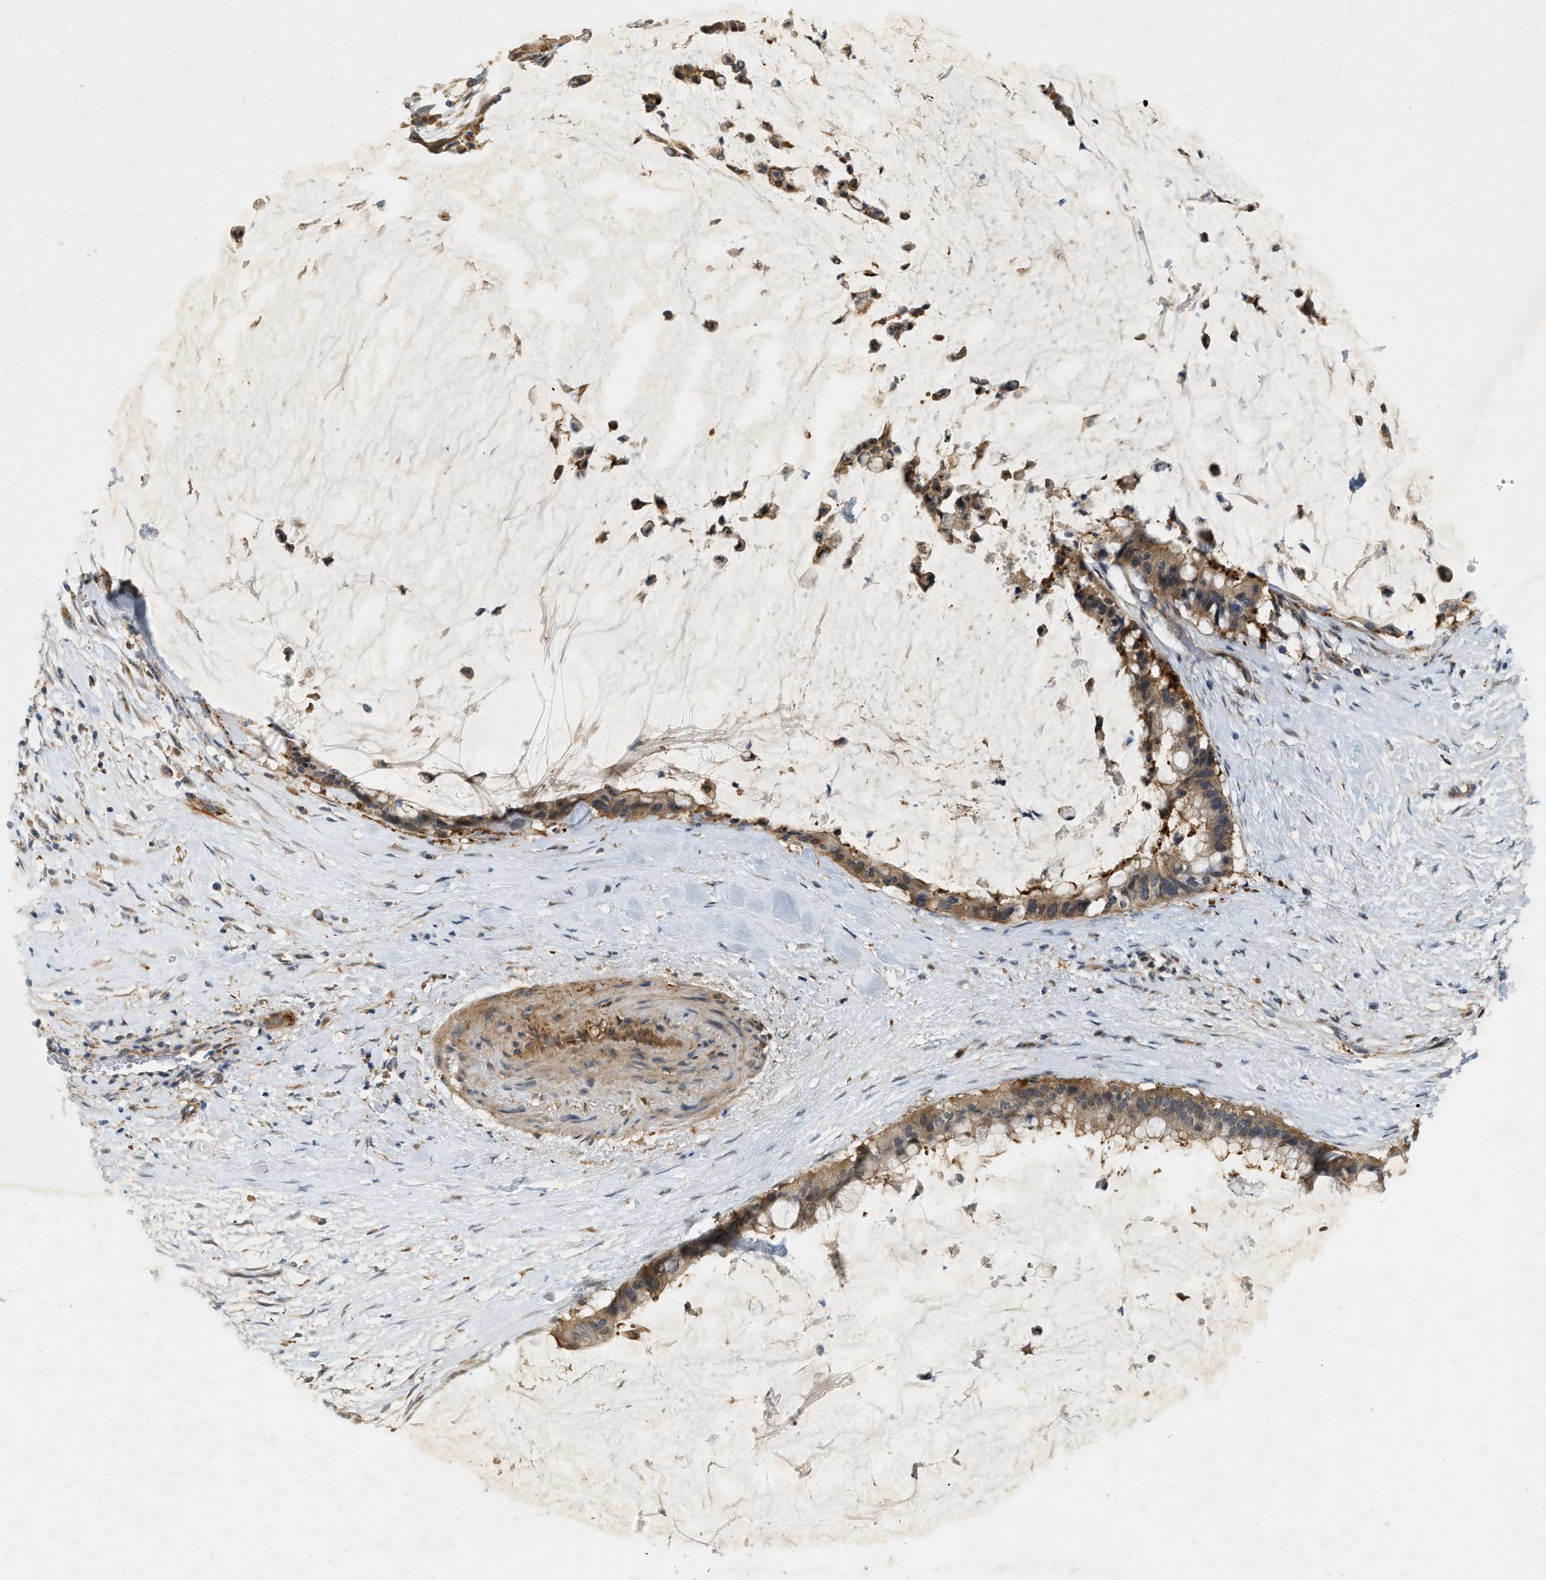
{"staining": {"intensity": "moderate", "quantity": ">75%", "location": "cytoplasmic/membranous"}, "tissue": "pancreatic cancer", "cell_type": "Tumor cells", "image_type": "cancer", "snomed": [{"axis": "morphology", "description": "Adenocarcinoma, NOS"}, {"axis": "topography", "description": "Pancreas"}], "caption": "The photomicrograph exhibits a brown stain indicating the presence of a protein in the cytoplasmic/membranous of tumor cells in adenocarcinoma (pancreatic). The protein is stained brown, and the nuclei are stained in blue (DAB IHC with brightfield microscopy, high magnification).", "gene": "PDCL3", "patient": {"sex": "male", "age": 41}}